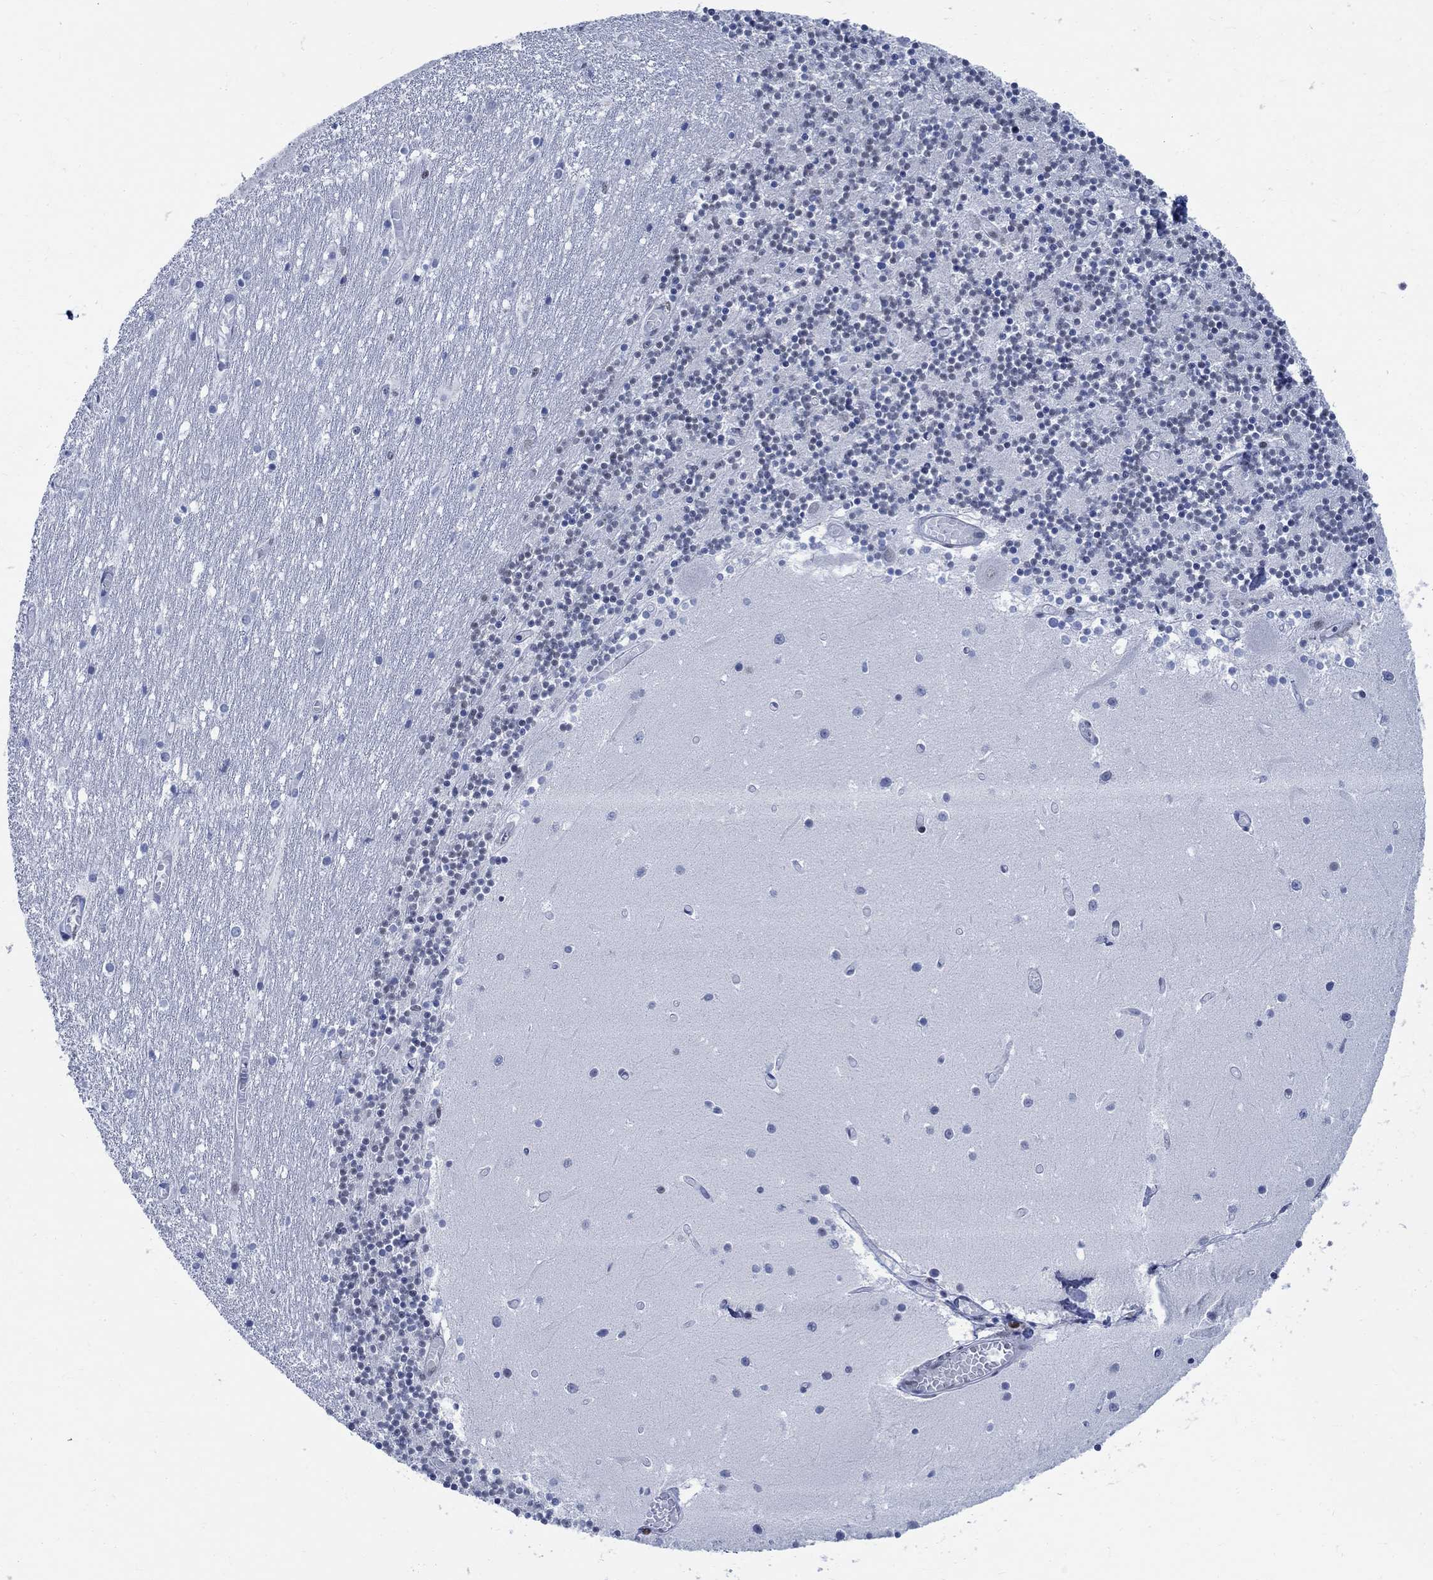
{"staining": {"intensity": "negative", "quantity": "none", "location": "none"}, "tissue": "cerebellum", "cell_type": "Cells in granular layer", "image_type": "normal", "snomed": [{"axis": "morphology", "description": "Normal tissue, NOS"}, {"axis": "topography", "description": "Cerebellum"}], "caption": "This micrograph is of unremarkable cerebellum stained with immunohistochemistry (IHC) to label a protein in brown with the nuclei are counter-stained blue. There is no positivity in cells in granular layer.", "gene": "DLK1", "patient": {"sex": "female", "age": 28}}